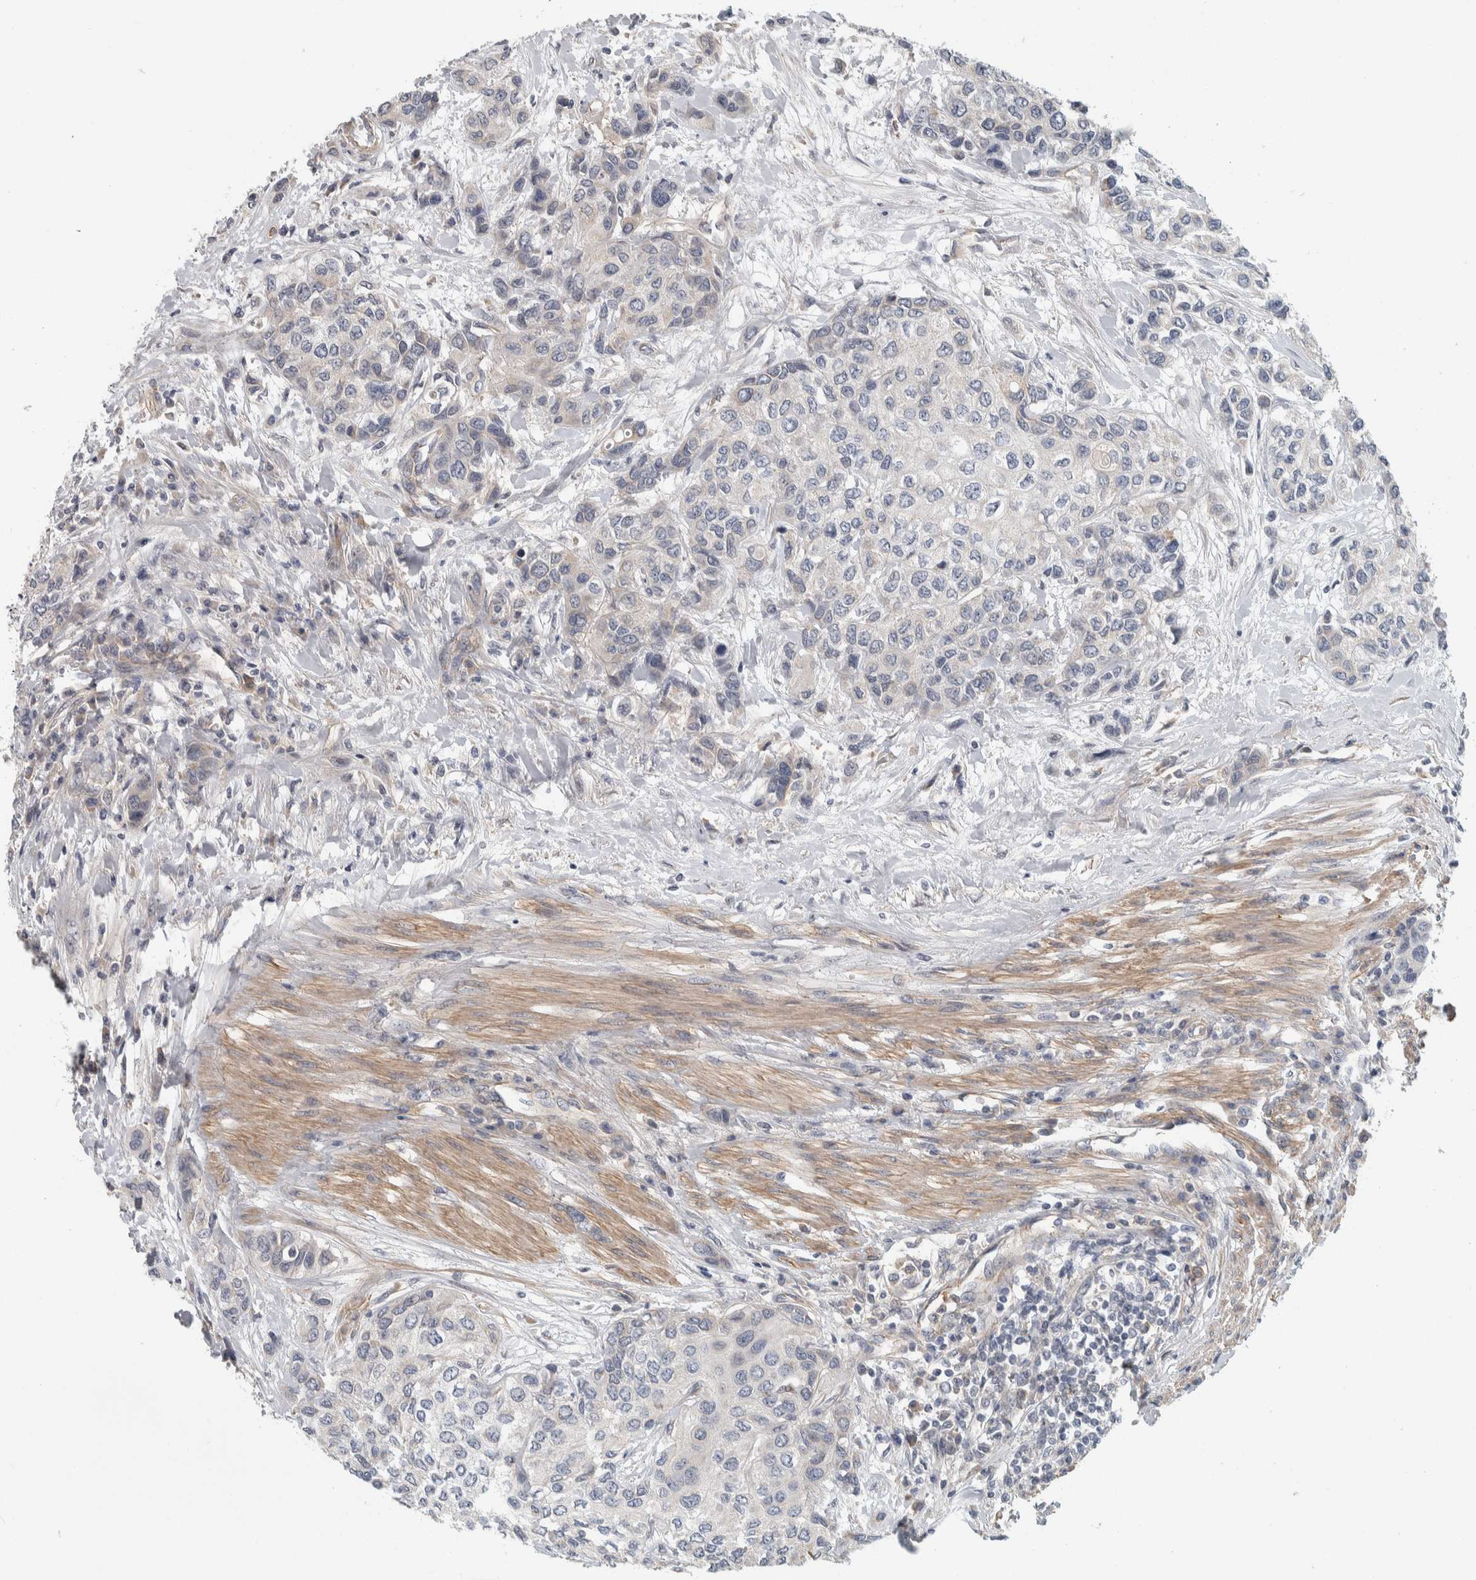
{"staining": {"intensity": "negative", "quantity": "none", "location": "none"}, "tissue": "urothelial cancer", "cell_type": "Tumor cells", "image_type": "cancer", "snomed": [{"axis": "morphology", "description": "Urothelial carcinoma, High grade"}, {"axis": "topography", "description": "Urinary bladder"}], "caption": "Protein analysis of urothelial carcinoma (high-grade) shows no significant positivity in tumor cells.", "gene": "KCNJ3", "patient": {"sex": "female", "age": 56}}